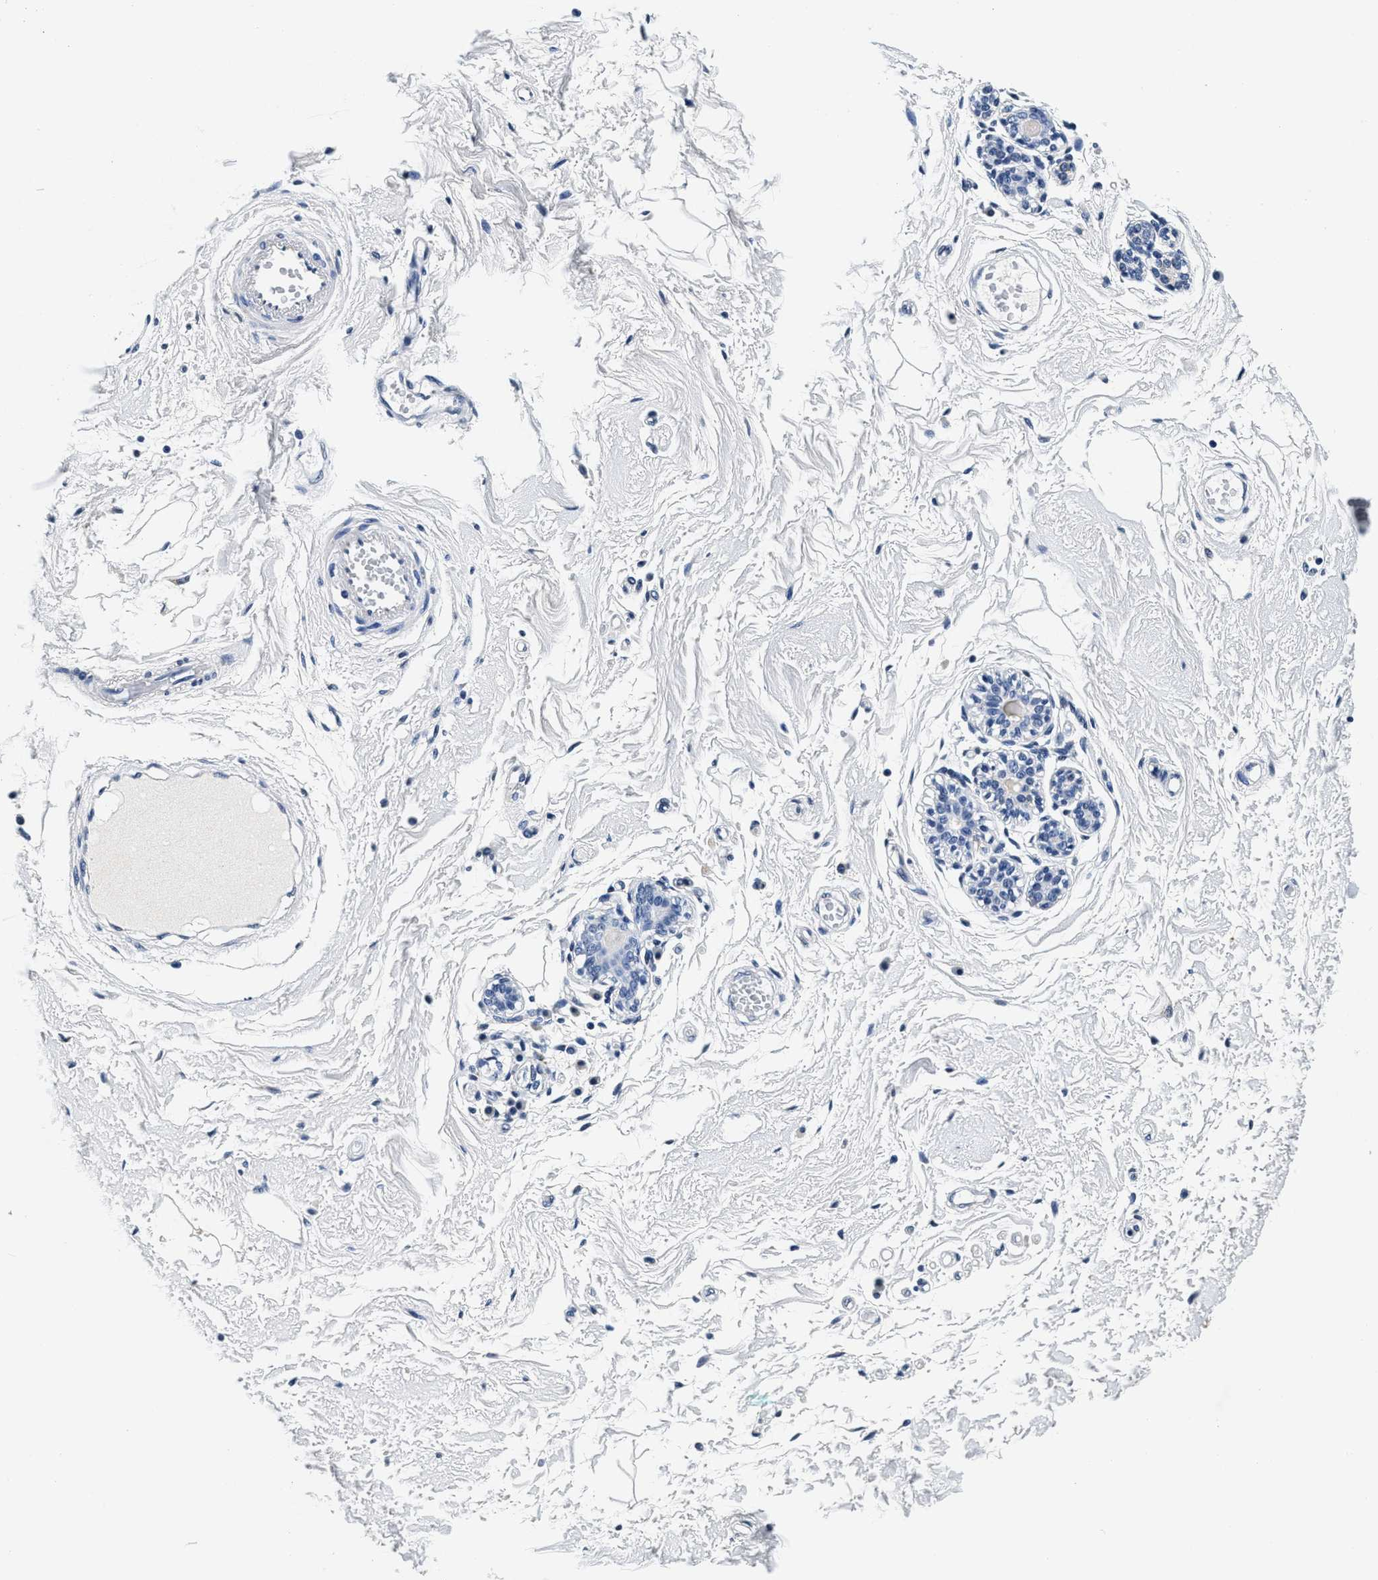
{"staining": {"intensity": "negative", "quantity": "none", "location": "none"}, "tissue": "breast", "cell_type": "Adipocytes", "image_type": "normal", "snomed": [{"axis": "morphology", "description": "Normal tissue, NOS"}, {"axis": "morphology", "description": "Lobular carcinoma"}, {"axis": "topography", "description": "Breast"}], "caption": "IHC photomicrograph of unremarkable human breast stained for a protein (brown), which shows no staining in adipocytes. (DAB (3,3'-diaminobenzidine) immunohistochemistry, high magnification).", "gene": "HS3ST2", "patient": {"sex": "female", "age": 59}}